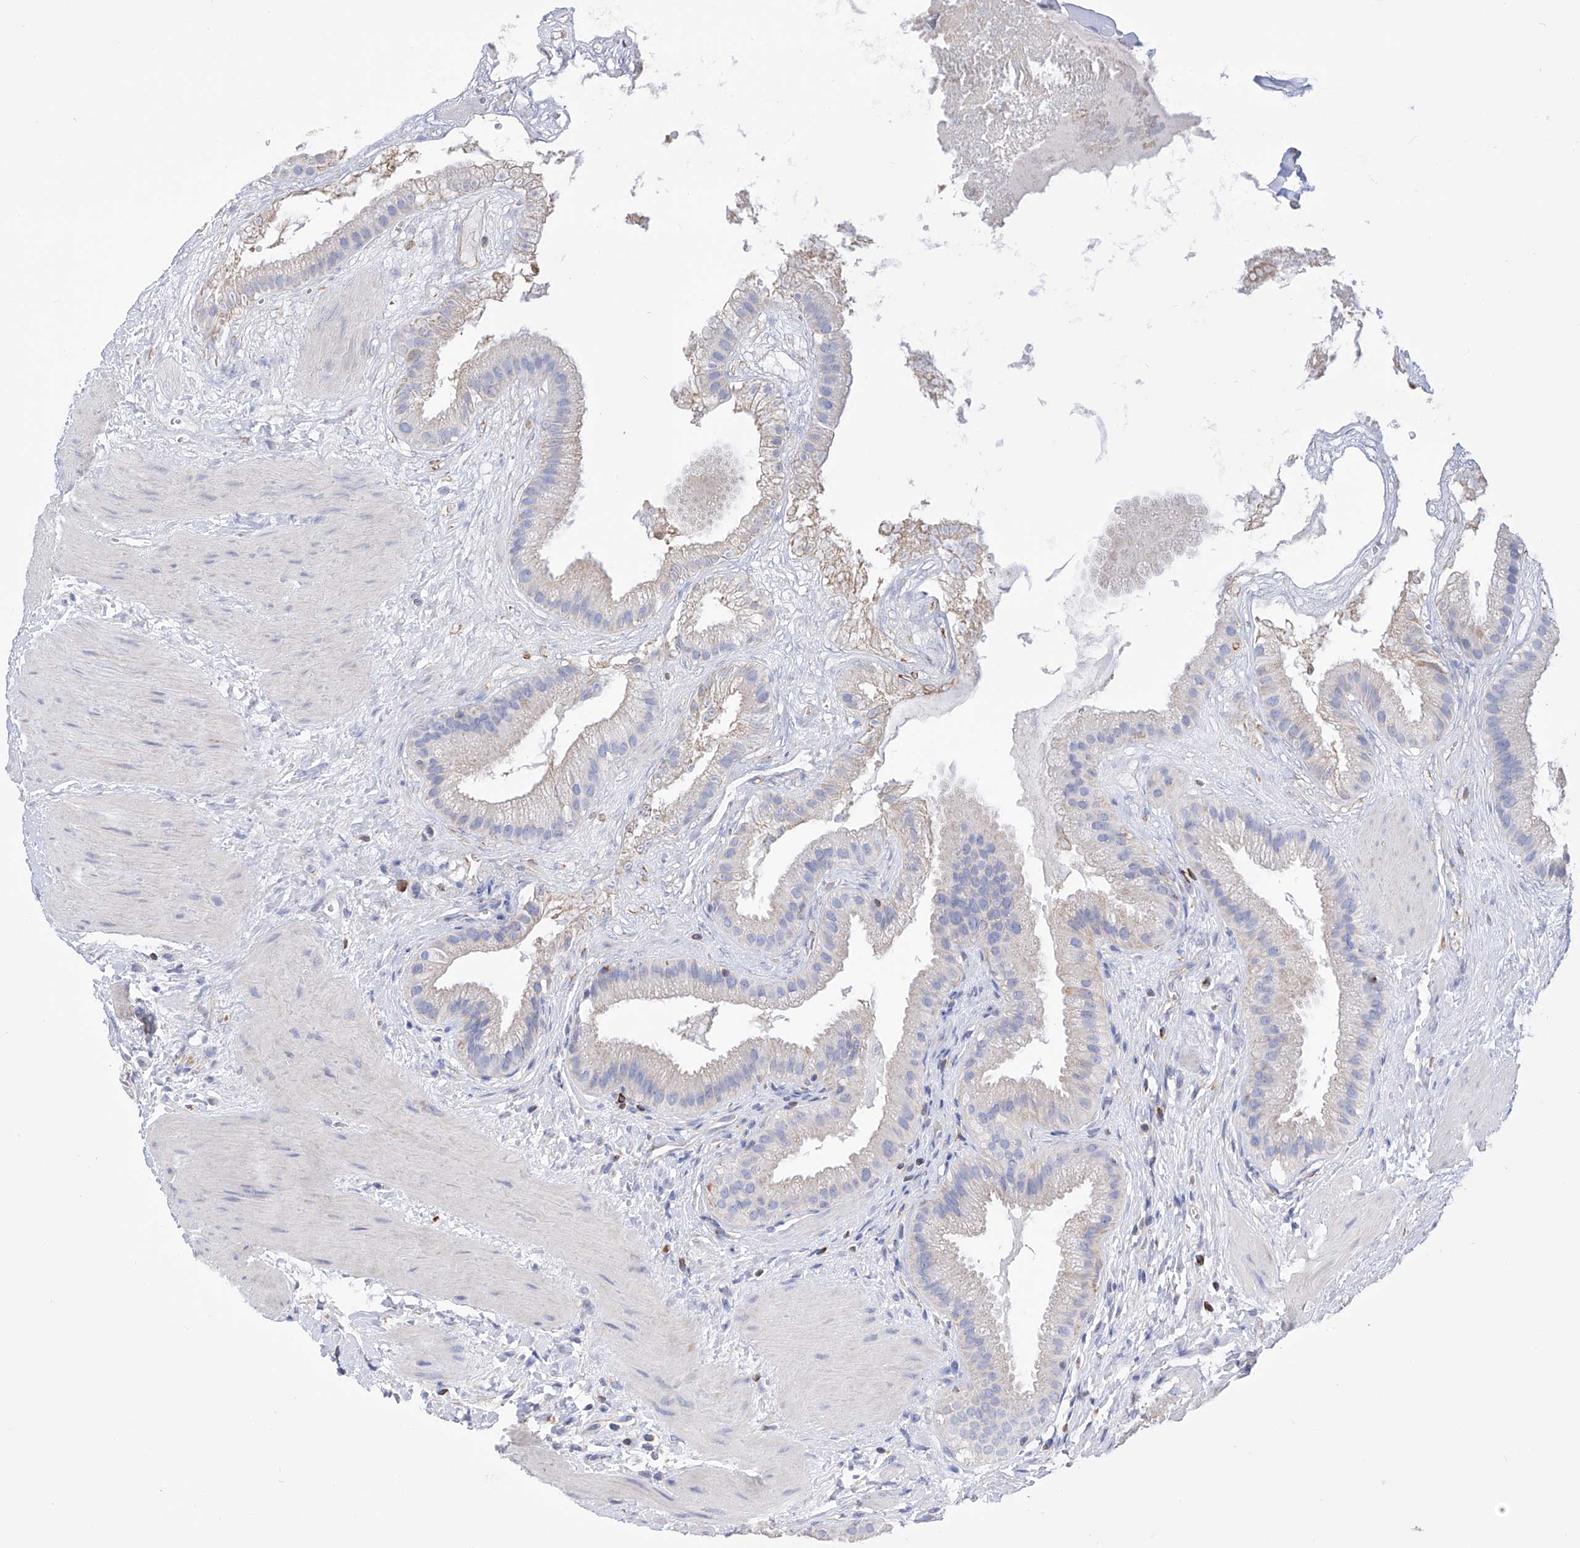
{"staining": {"intensity": "weak", "quantity": "<25%", "location": "cytoplasmic/membranous"}, "tissue": "gallbladder", "cell_type": "Glandular cells", "image_type": "normal", "snomed": [{"axis": "morphology", "description": "Normal tissue, NOS"}, {"axis": "topography", "description": "Gallbladder"}], "caption": "The IHC micrograph has no significant expression in glandular cells of gallbladder. (DAB (3,3'-diaminobenzidine) immunohistochemistry with hematoxylin counter stain).", "gene": "FLG", "patient": {"sex": "male", "age": 55}}